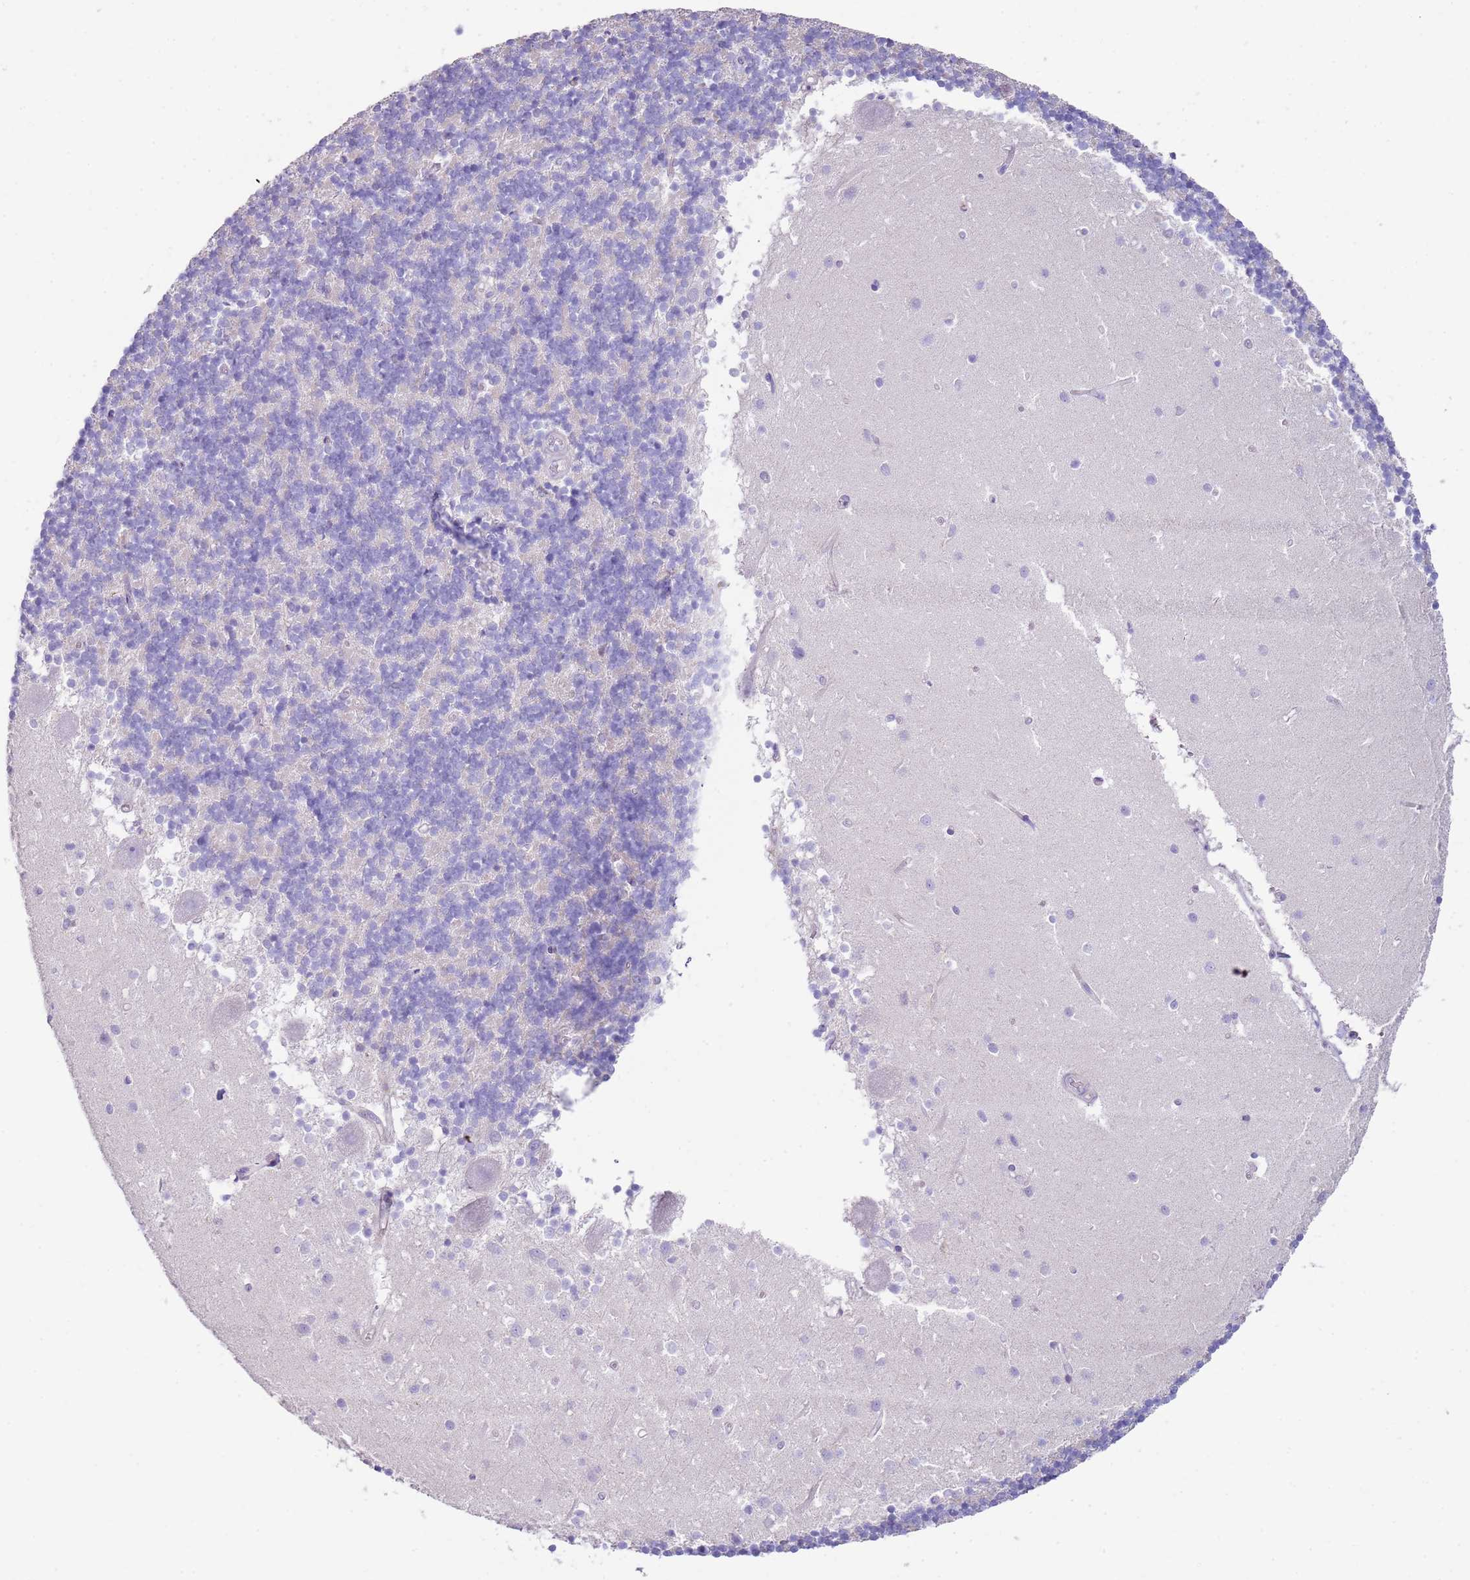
{"staining": {"intensity": "negative", "quantity": "none", "location": "none"}, "tissue": "cerebellum", "cell_type": "Cells in granular layer", "image_type": "normal", "snomed": [{"axis": "morphology", "description": "Normal tissue, NOS"}, {"axis": "topography", "description": "Cerebellum"}], "caption": "A high-resolution histopathology image shows immunohistochemistry staining of unremarkable cerebellum, which reveals no significant staining in cells in granular layer.", "gene": "FPR1", "patient": {"sex": "male", "age": 54}}